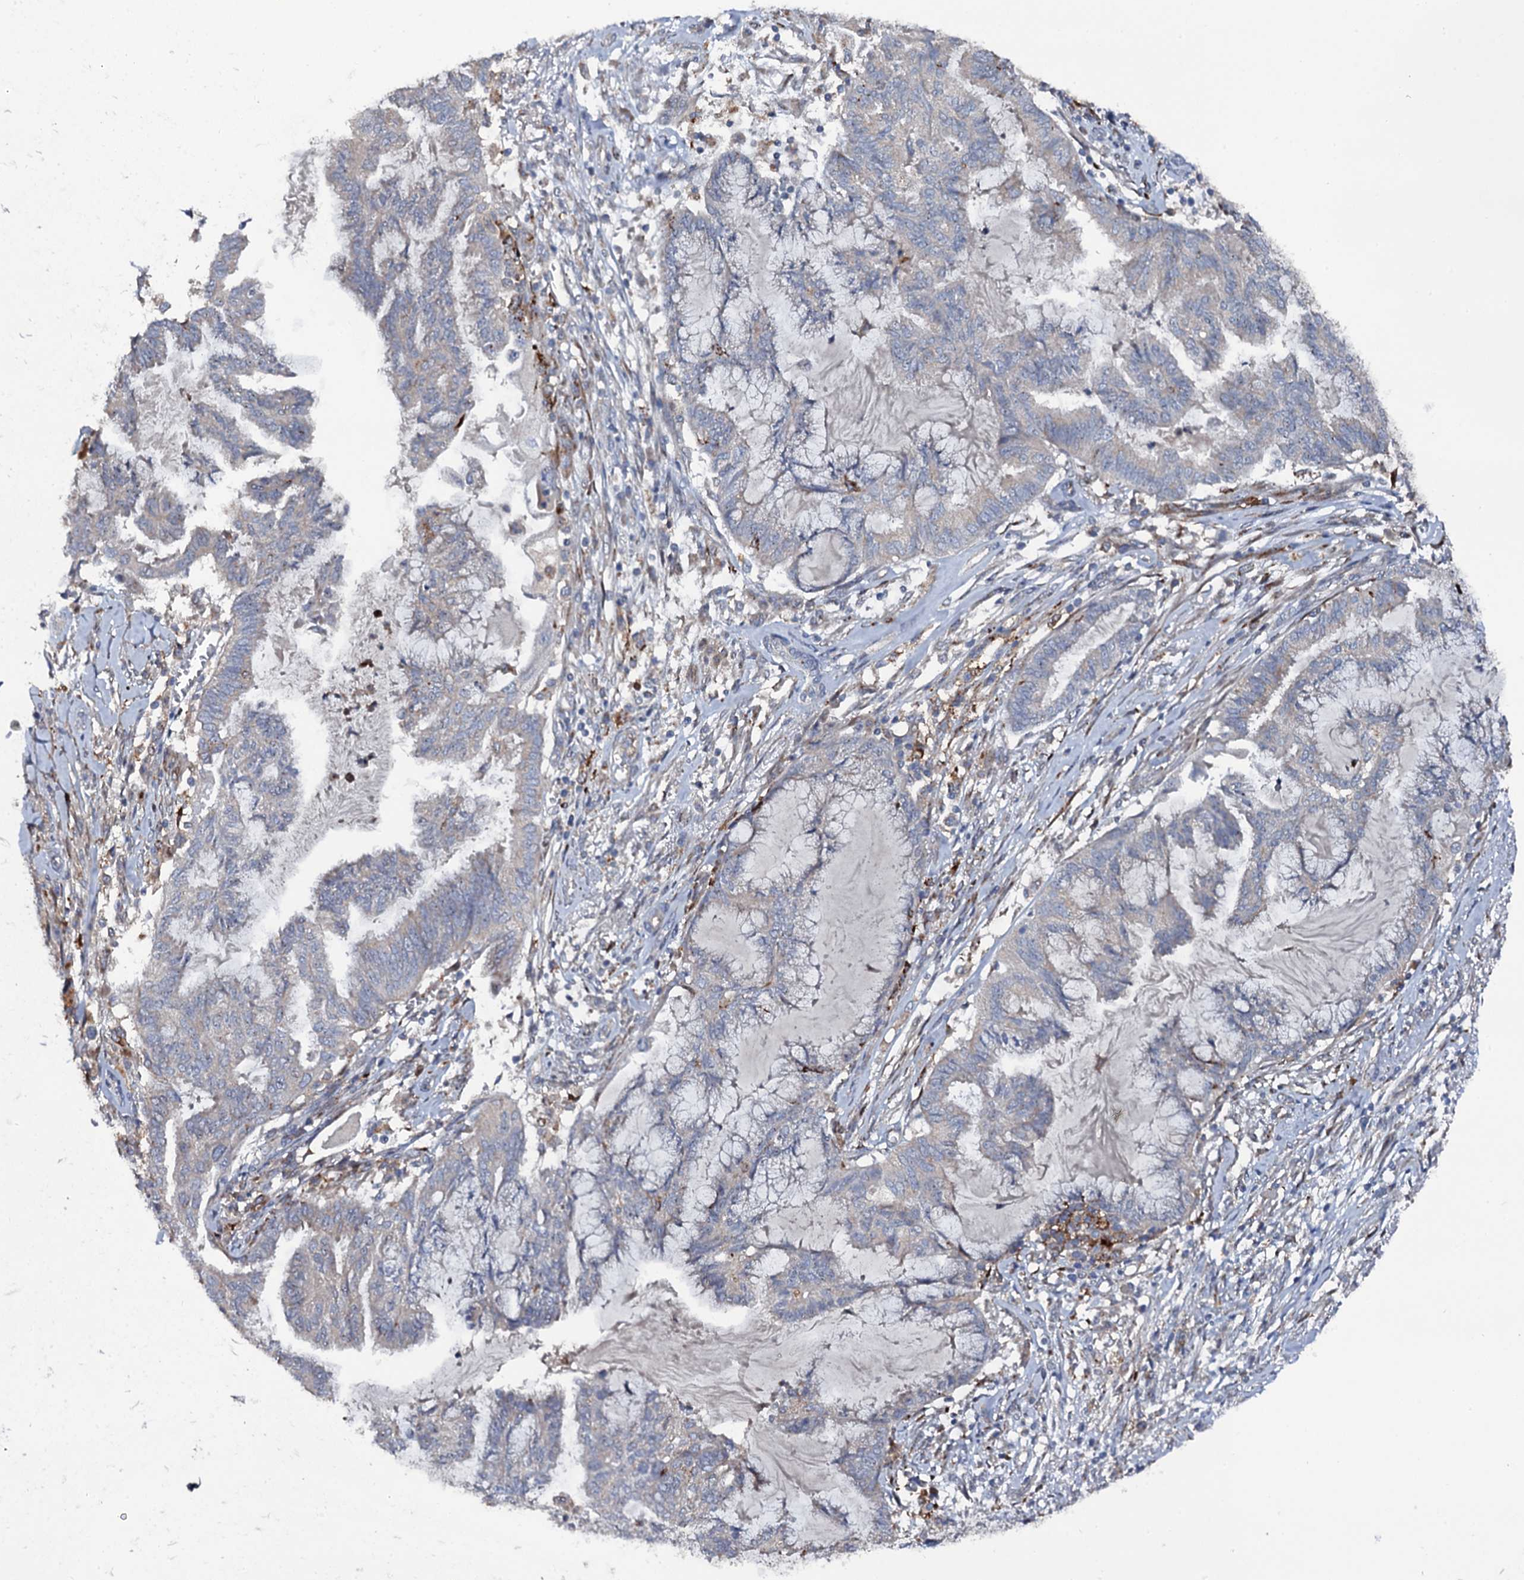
{"staining": {"intensity": "negative", "quantity": "none", "location": "none"}, "tissue": "endometrial cancer", "cell_type": "Tumor cells", "image_type": "cancer", "snomed": [{"axis": "morphology", "description": "Adenocarcinoma, NOS"}, {"axis": "topography", "description": "Endometrium"}], "caption": "Photomicrograph shows no significant protein positivity in tumor cells of adenocarcinoma (endometrial).", "gene": "LRRC28", "patient": {"sex": "female", "age": 86}}